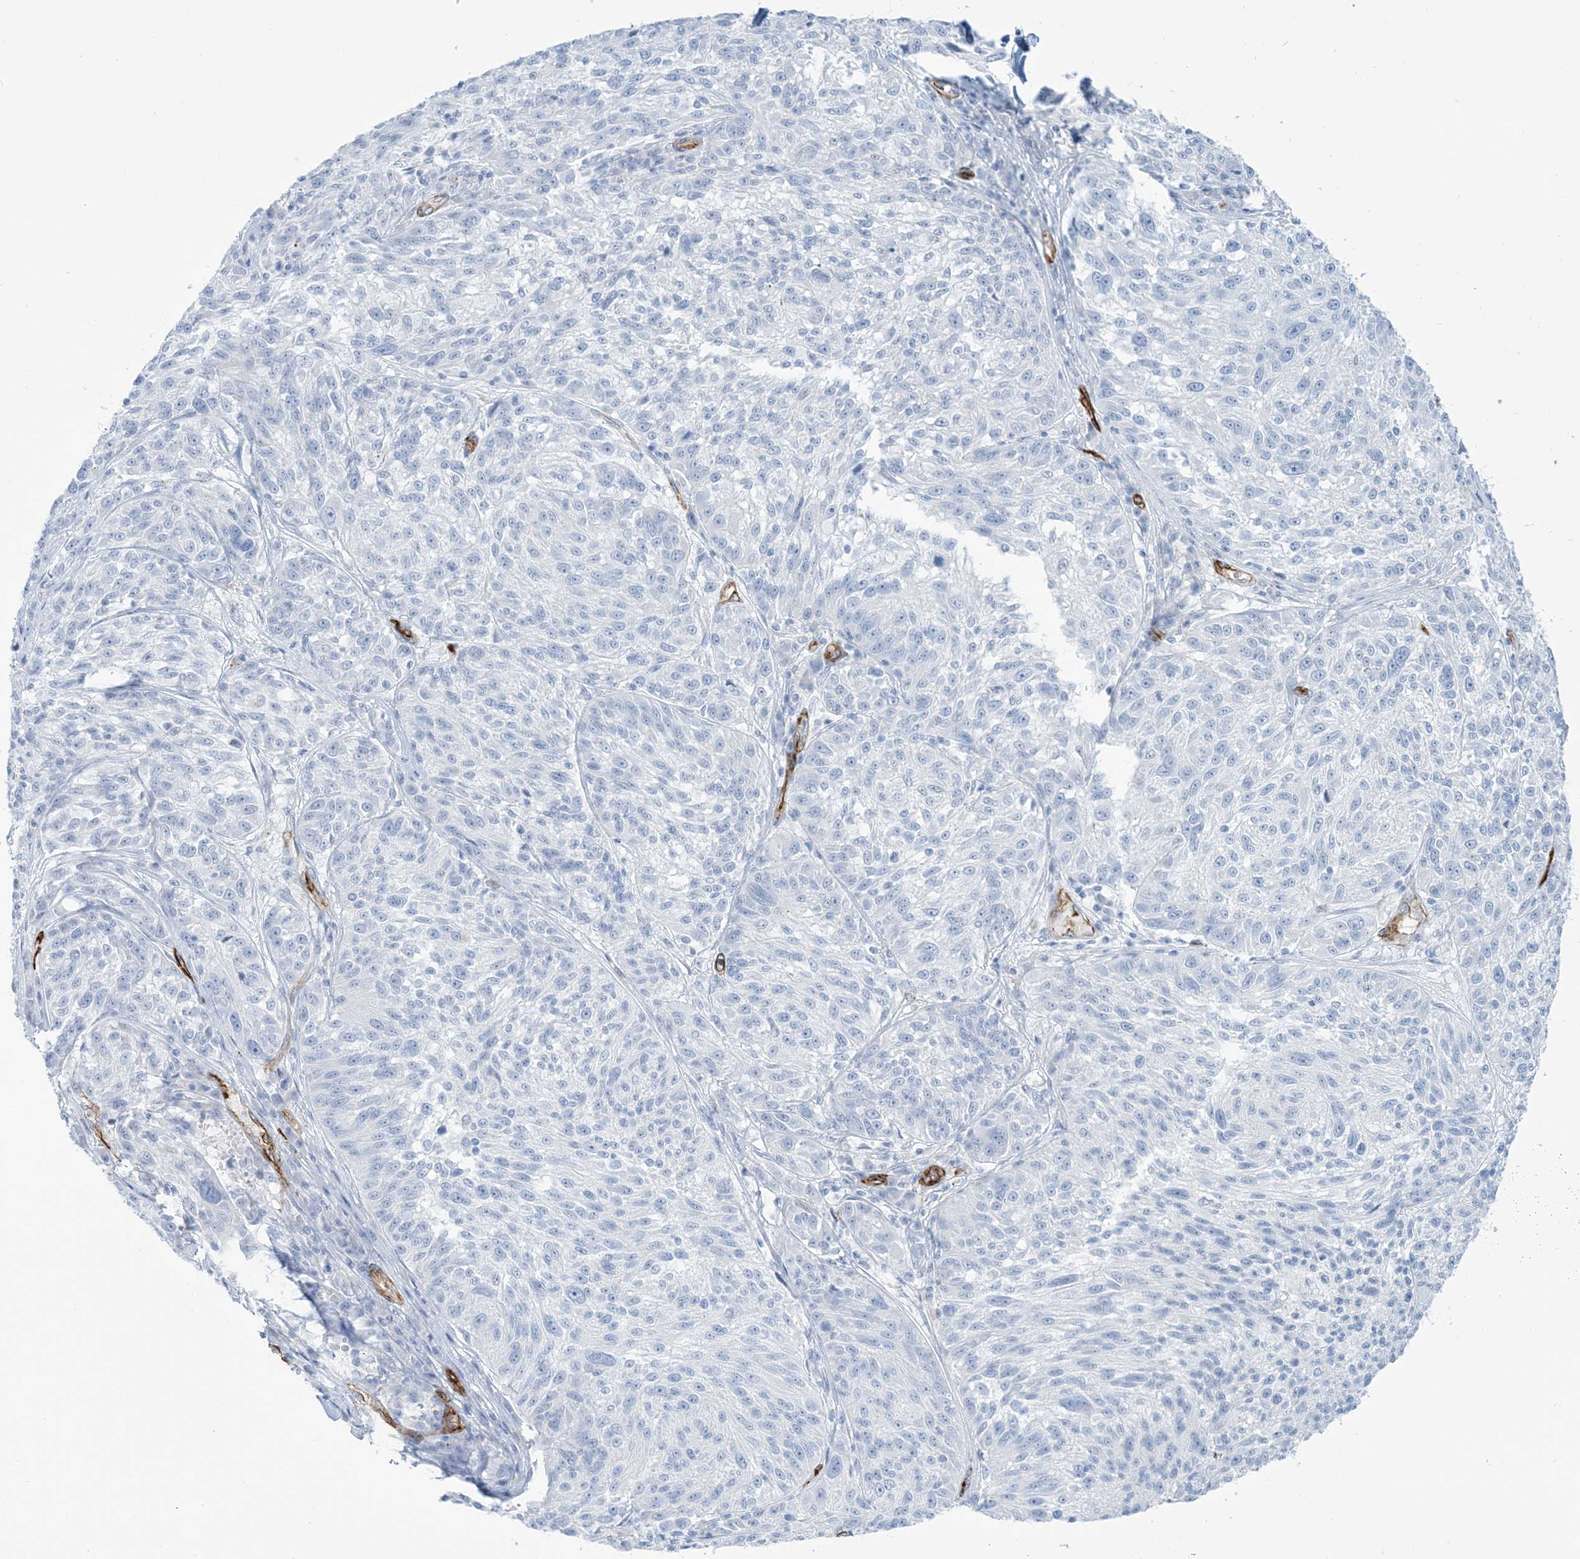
{"staining": {"intensity": "negative", "quantity": "none", "location": "none"}, "tissue": "melanoma", "cell_type": "Tumor cells", "image_type": "cancer", "snomed": [{"axis": "morphology", "description": "Malignant melanoma, NOS"}, {"axis": "topography", "description": "Skin"}], "caption": "This is a micrograph of immunohistochemistry (IHC) staining of malignant melanoma, which shows no staining in tumor cells. Nuclei are stained in blue.", "gene": "EPS8L3", "patient": {"sex": "male", "age": 53}}